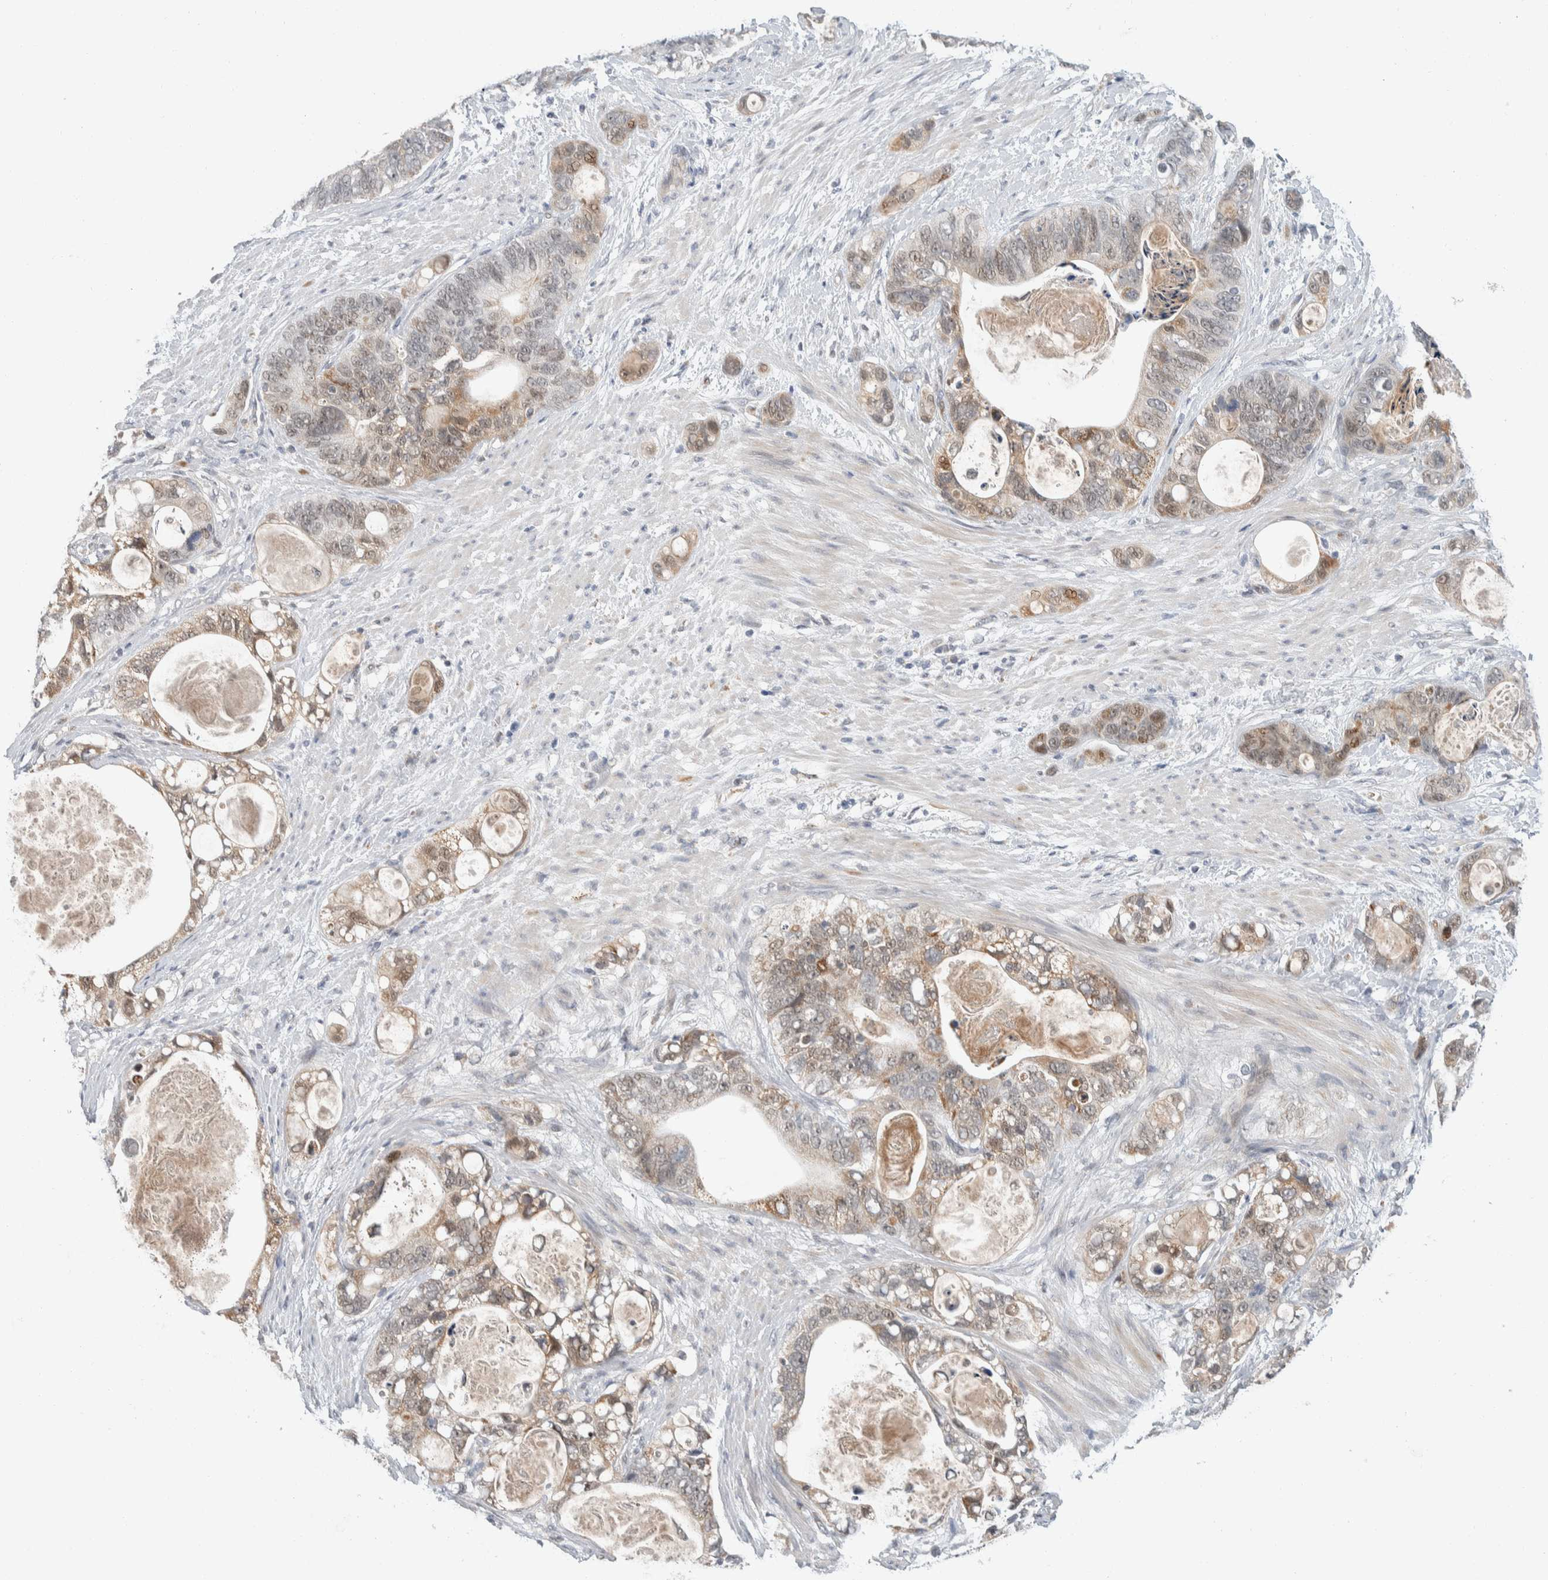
{"staining": {"intensity": "weak", "quantity": ">75%", "location": "cytoplasmic/membranous,nuclear"}, "tissue": "stomach cancer", "cell_type": "Tumor cells", "image_type": "cancer", "snomed": [{"axis": "morphology", "description": "Normal tissue, NOS"}, {"axis": "morphology", "description": "Adenocarcinoma, NOS"}, {"axis": "topography", "description": "Stomach"}], "caption": "Weak cytoplasmic/membranous and nuclear protein positivity is identified in approximately >75% of tumor cells in stomach cancer.", "gene": "SHPK", "patient": {"sex": "female", "age": 89}}